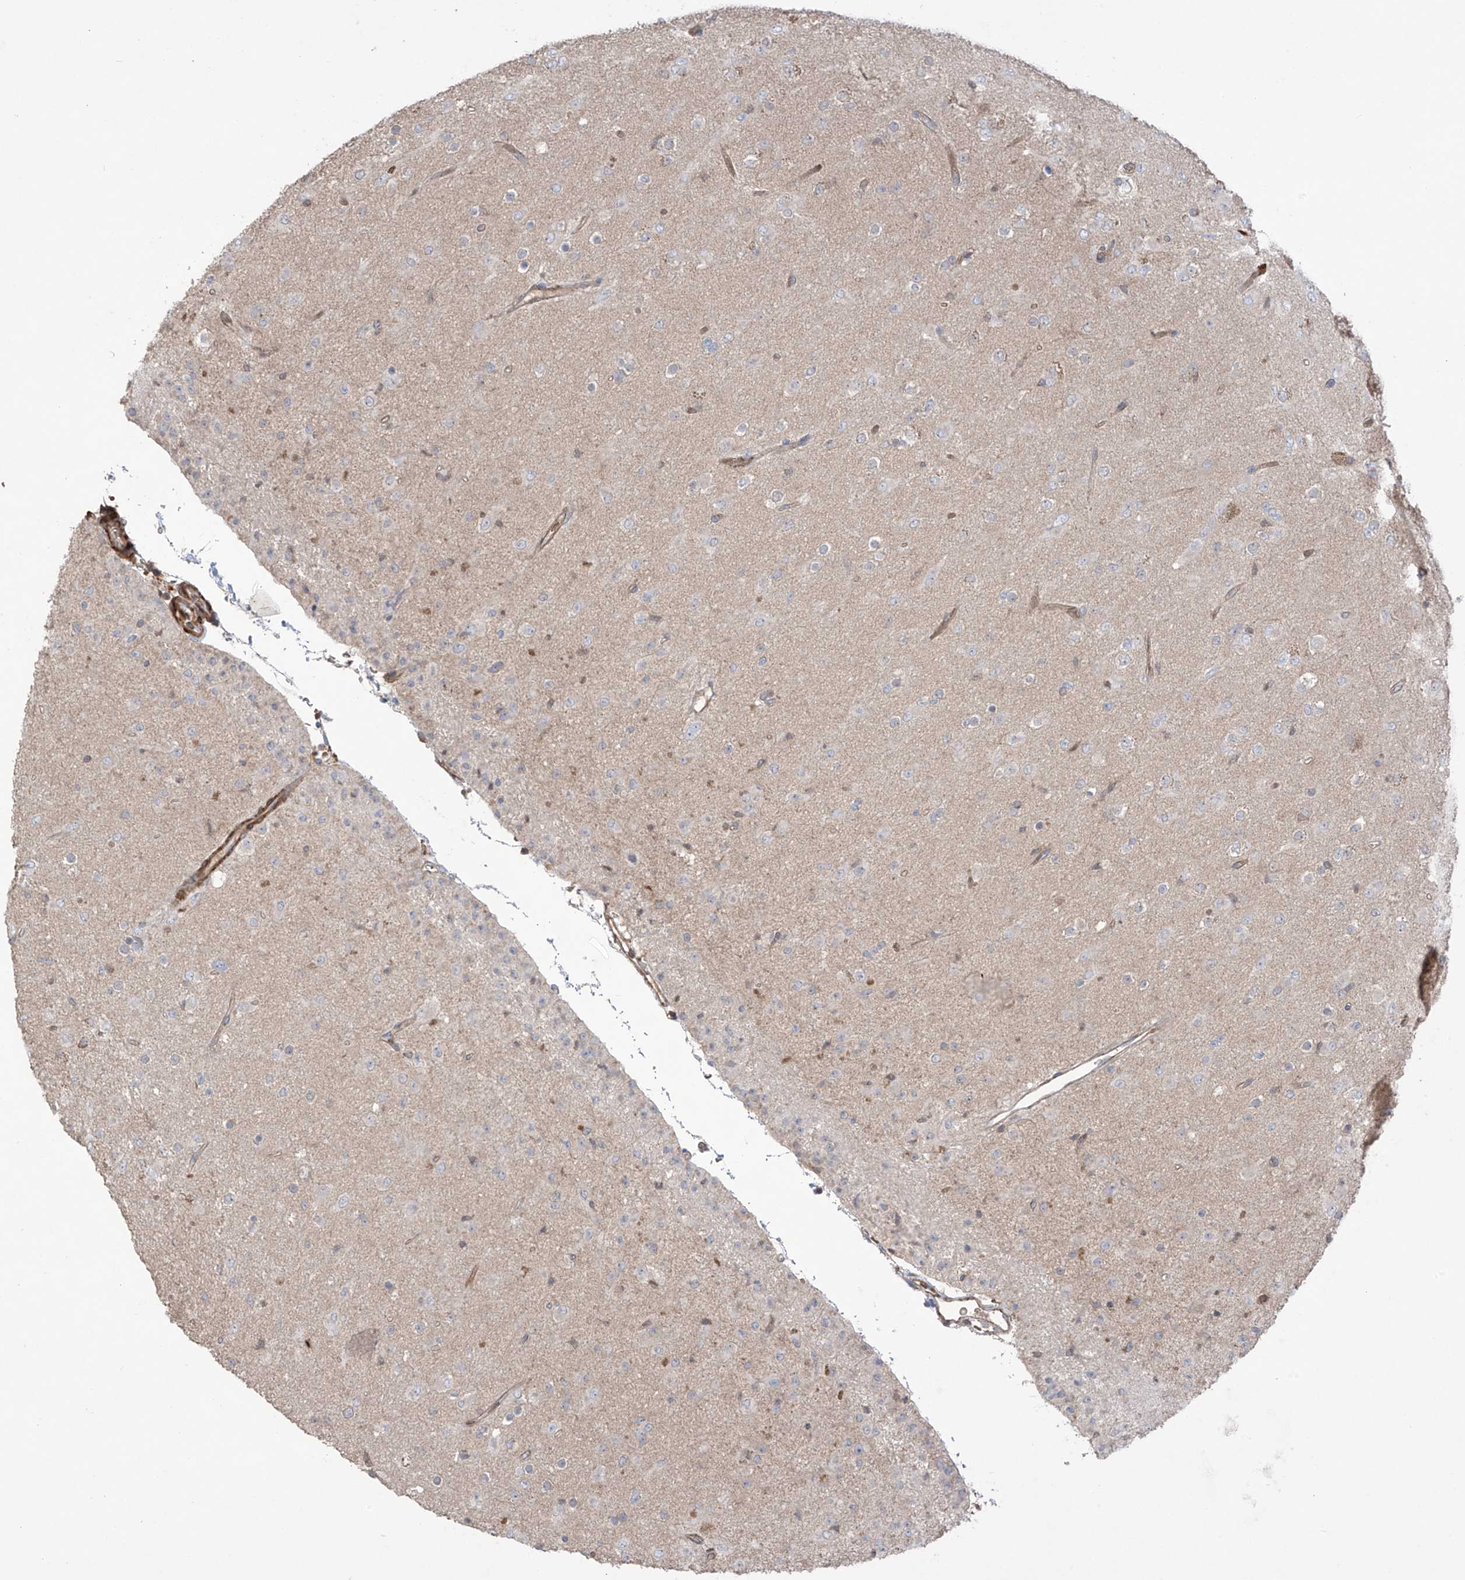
{"staining": {"intensity": "negative", "quantity": "none", "location": "none"}, "tissue": "glioma", "cell_type": "Tumor cells", "image_type": "cancer", "snomed": [{"axis": "morphology", "description": "Glioma, malignant, Low grade"}, {"axis": "topography", "description": "Brain"}], "caption": "IHC photomicrograph of malignant glioma (low-grade) stained for a protein (brown), which demonstrates no expression in tumor cells.", "gene": "TRMU", "patient": {"sex": "male", "age": 65}}